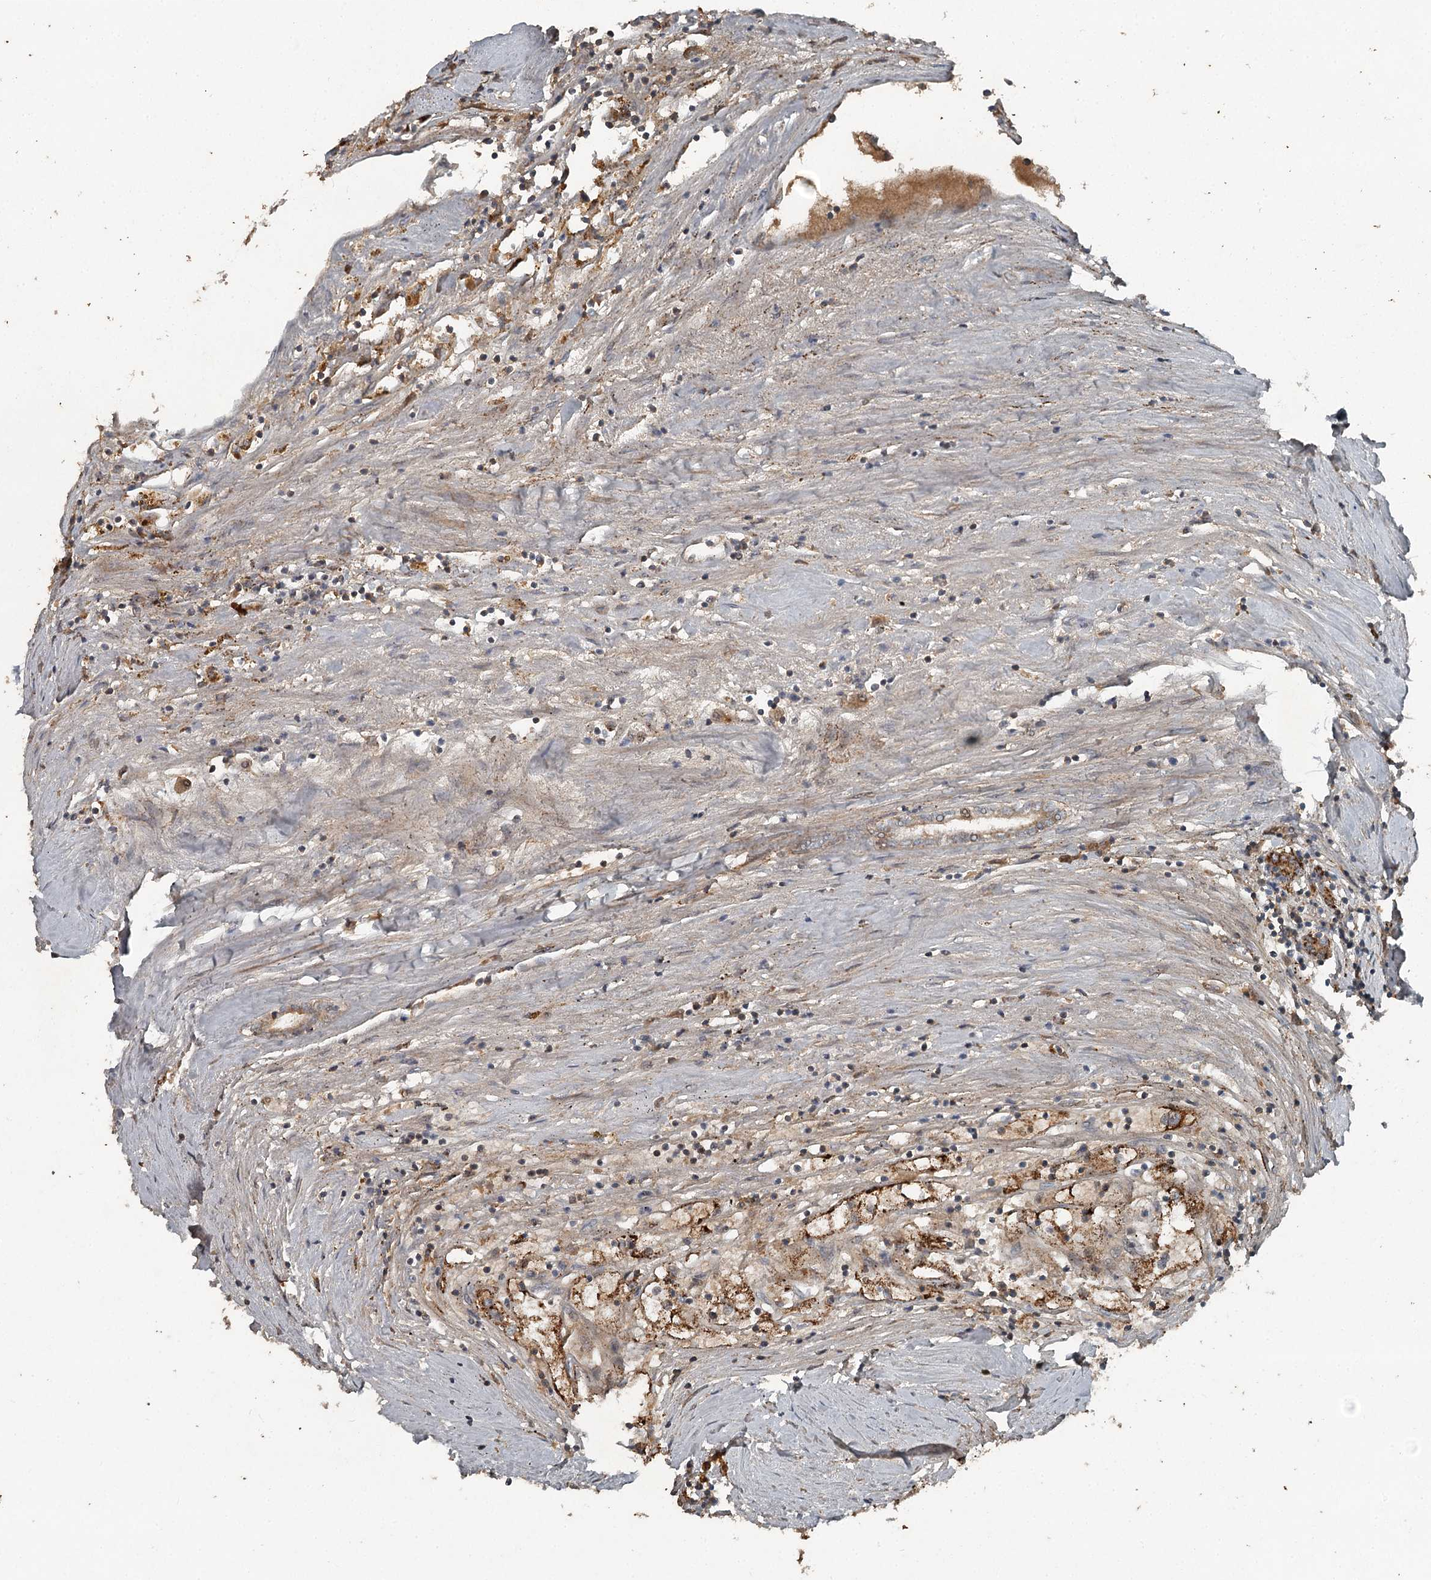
{"staining": {"intensity": "moderate", "quantity": "25%-75%", "location": "cytoplasmic/membranous"}, "tissue": "renal cancer", "cell_type": "Tumor cells", "image_type": "cancer", "snomed": [{"axis": "morphology", "description": "Adenocarcinoma, NOS"}, {"axis": "topography", "description": "Kidney"}], "caption": "Moderate cytoplasmic/membranous staining is seen in approximately 25%-75% of tumor cells in renal cancer (adenocarcinoma).", "gene": "SLC39A8", "patient": {"sex": "male", "age": 56}}